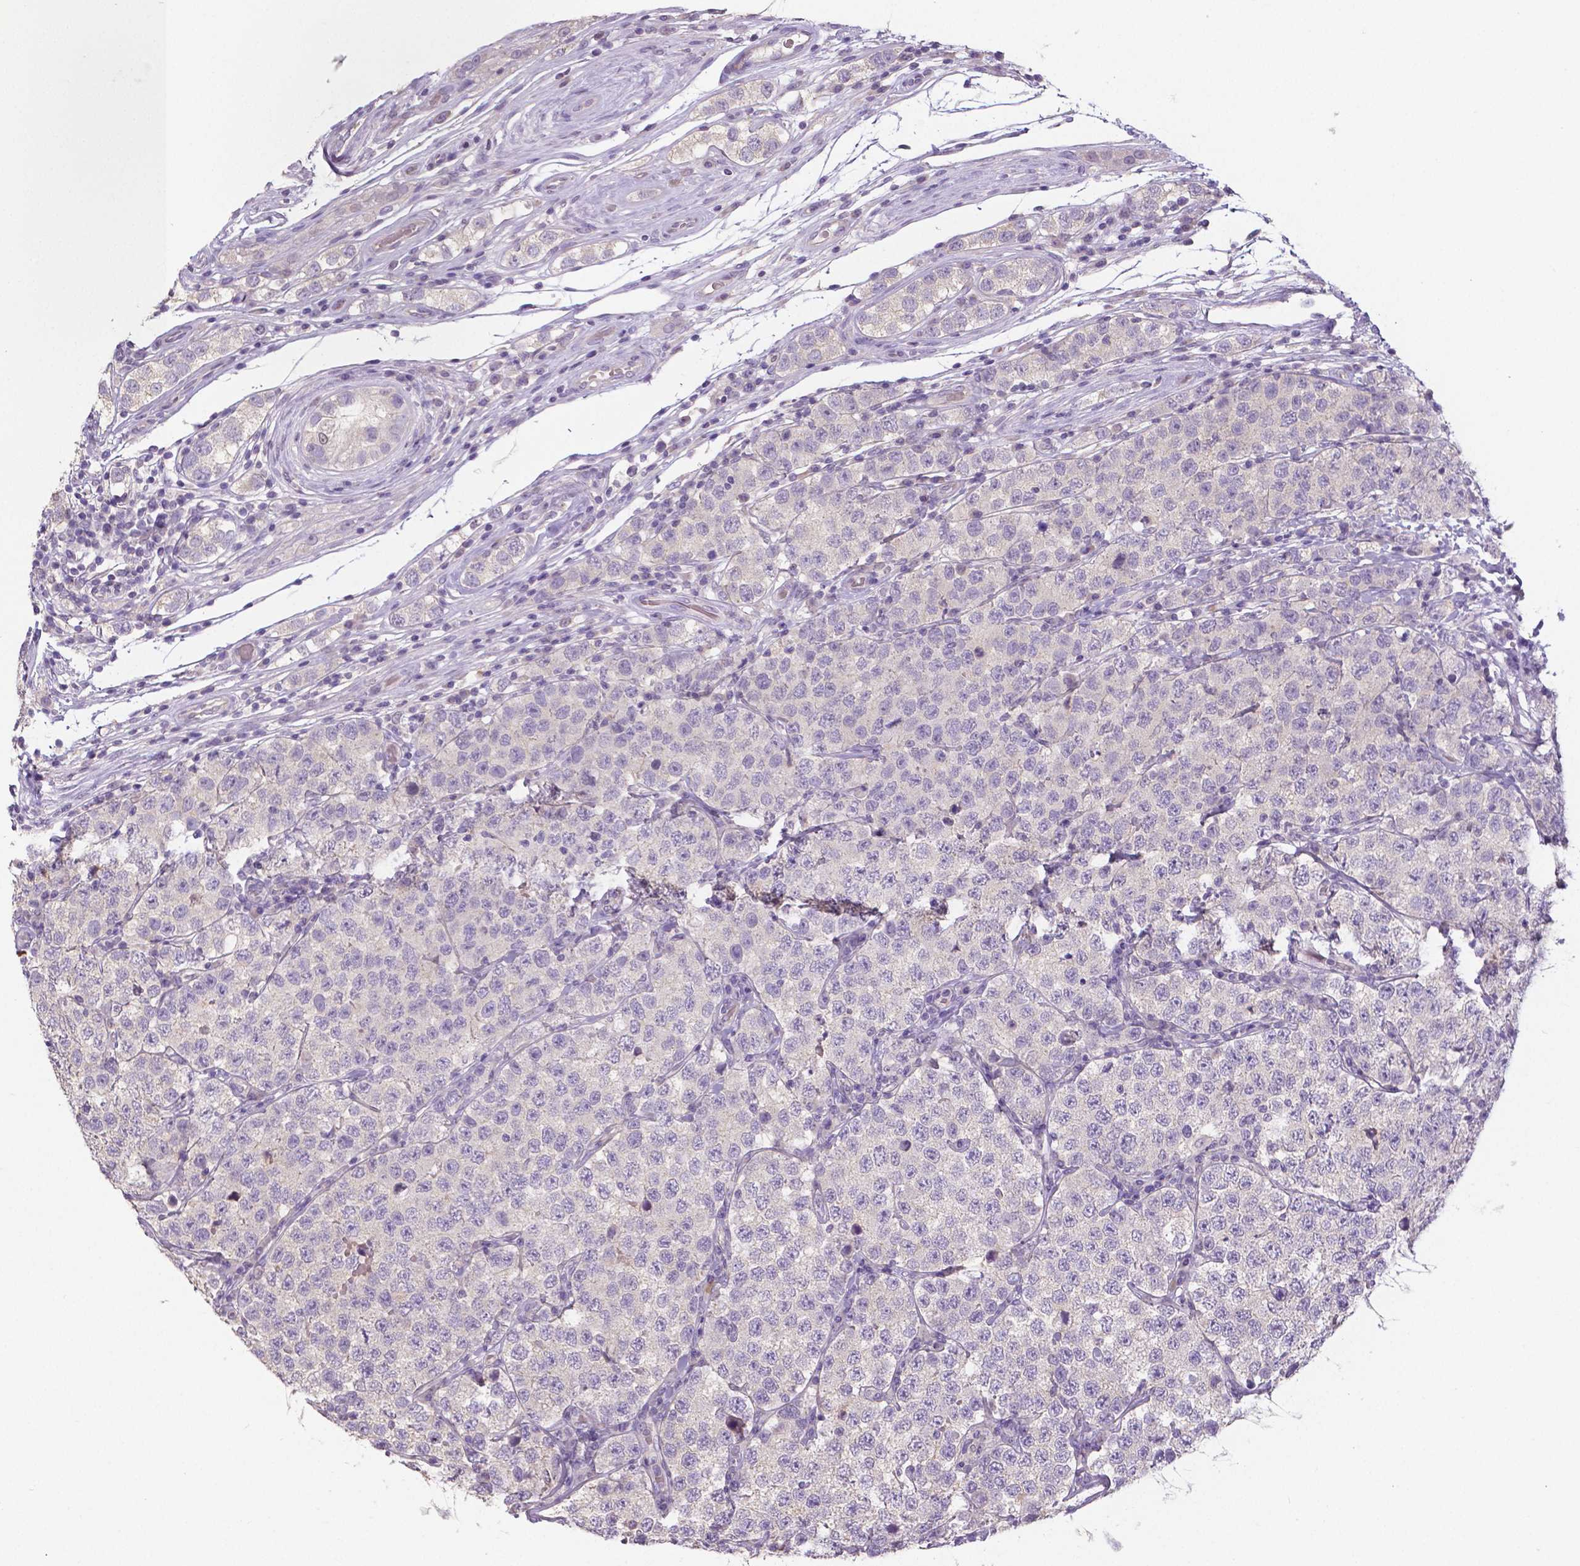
{"staining": {"intensity": "negative", "quantity": "none", "location": "none"}, "tissue": "testis cancer", "cell_type": "Tumor cells", "image_type": "cancer", "snomed": [{"axis": "morphology", "description": "Seminoma, NOS"}, {"axis": "topography", "description": "Testis"}], "caption": "Immunohistochemical staining of seminoma (testis) shows no significant positivity in tumor cells.", "gene": "CRMP1", "patient": {"sex": "male", "age": 34}}